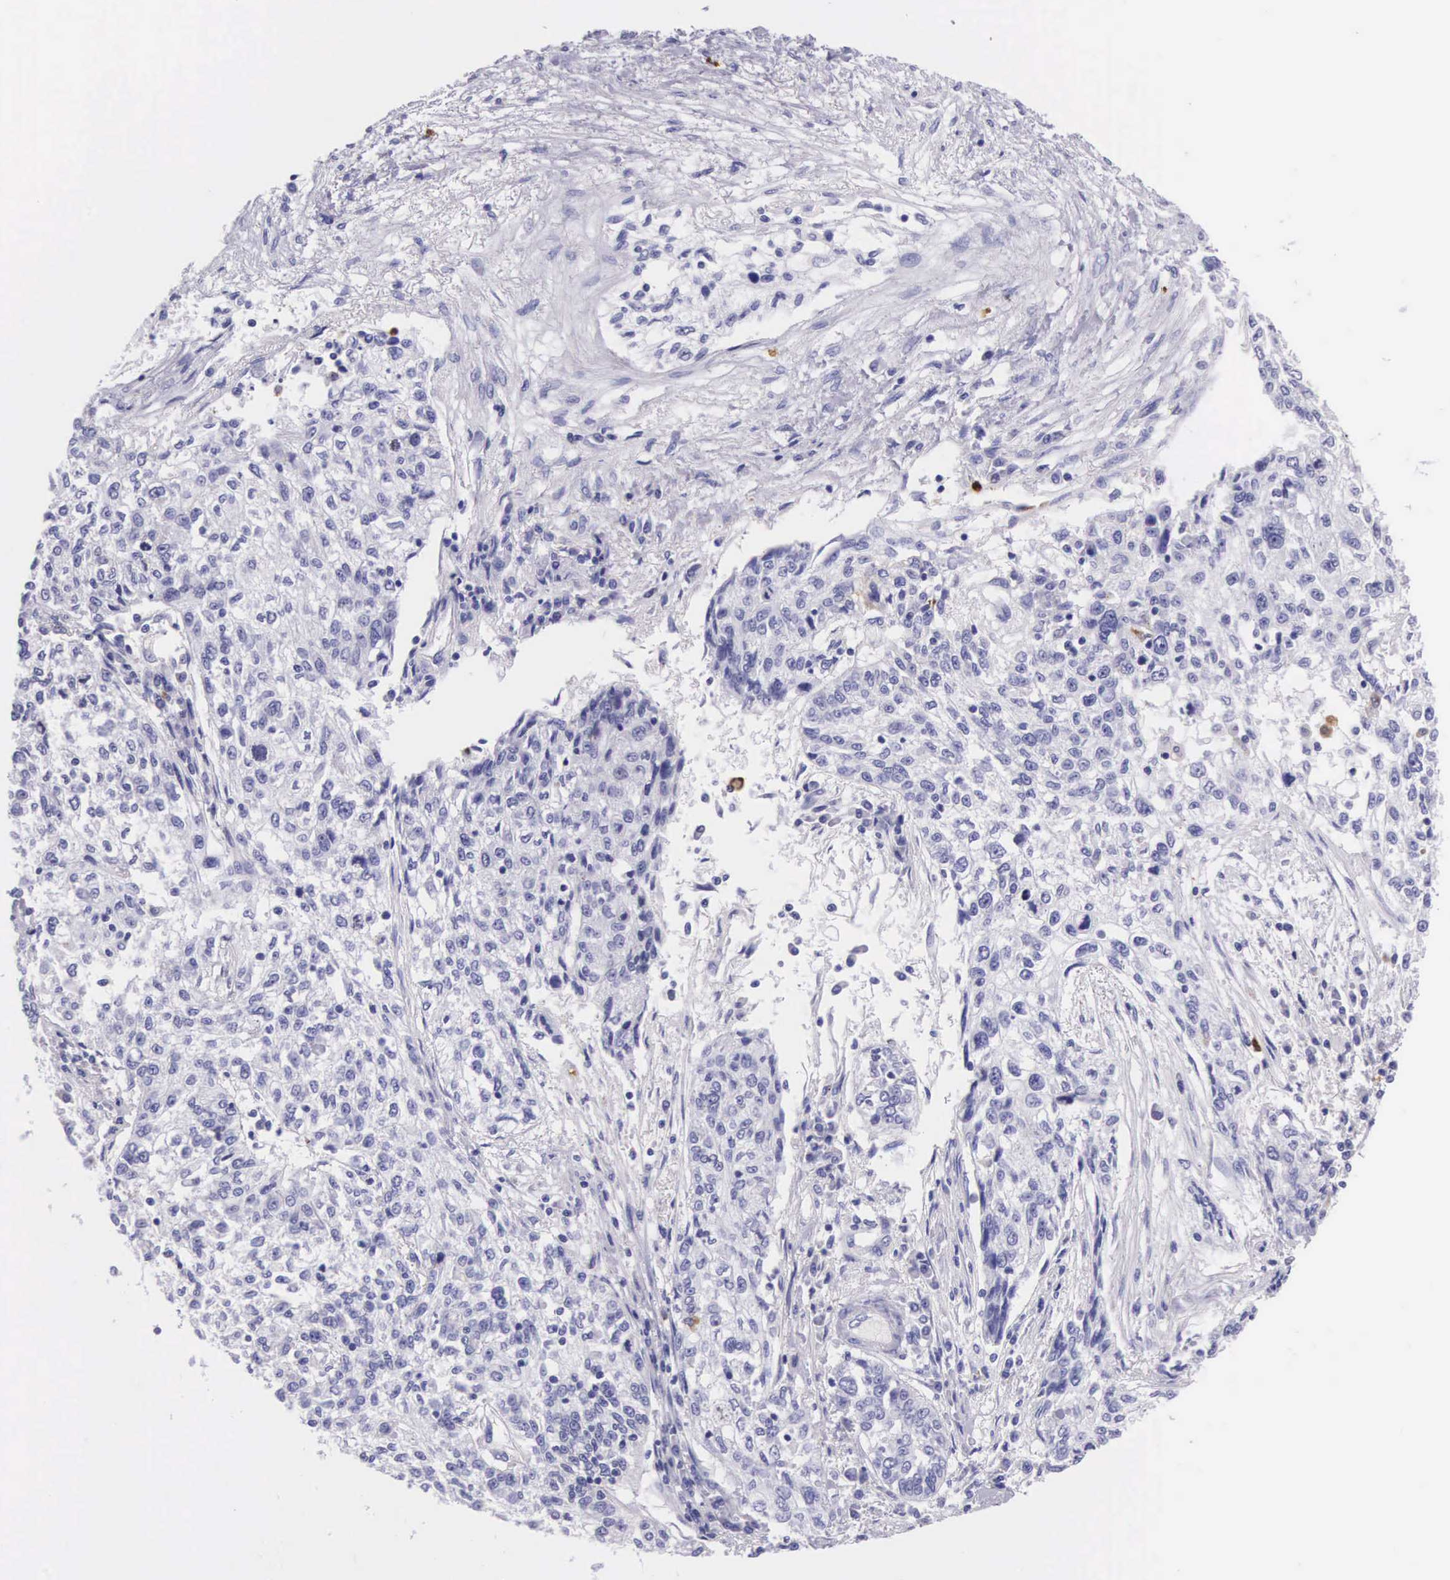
{"staining": {"intensity": "negative", "quantity": "none", "location": "none"}, "tissue": "cervical cancer", "cell_type": "Tumor cells", "image_type": "cancer", "snomed": [{"axis": "morphology", "description": "Squamous cell carcinoma, NOS"}, {"axis": "topography", "description": "Cervix"}], "caption": "Immunohistochemical staining of cervical cancer displays no significant positivity in tumor cells.", "gene": "FCN1", "patient": {"sex": "female", "age": 57}}